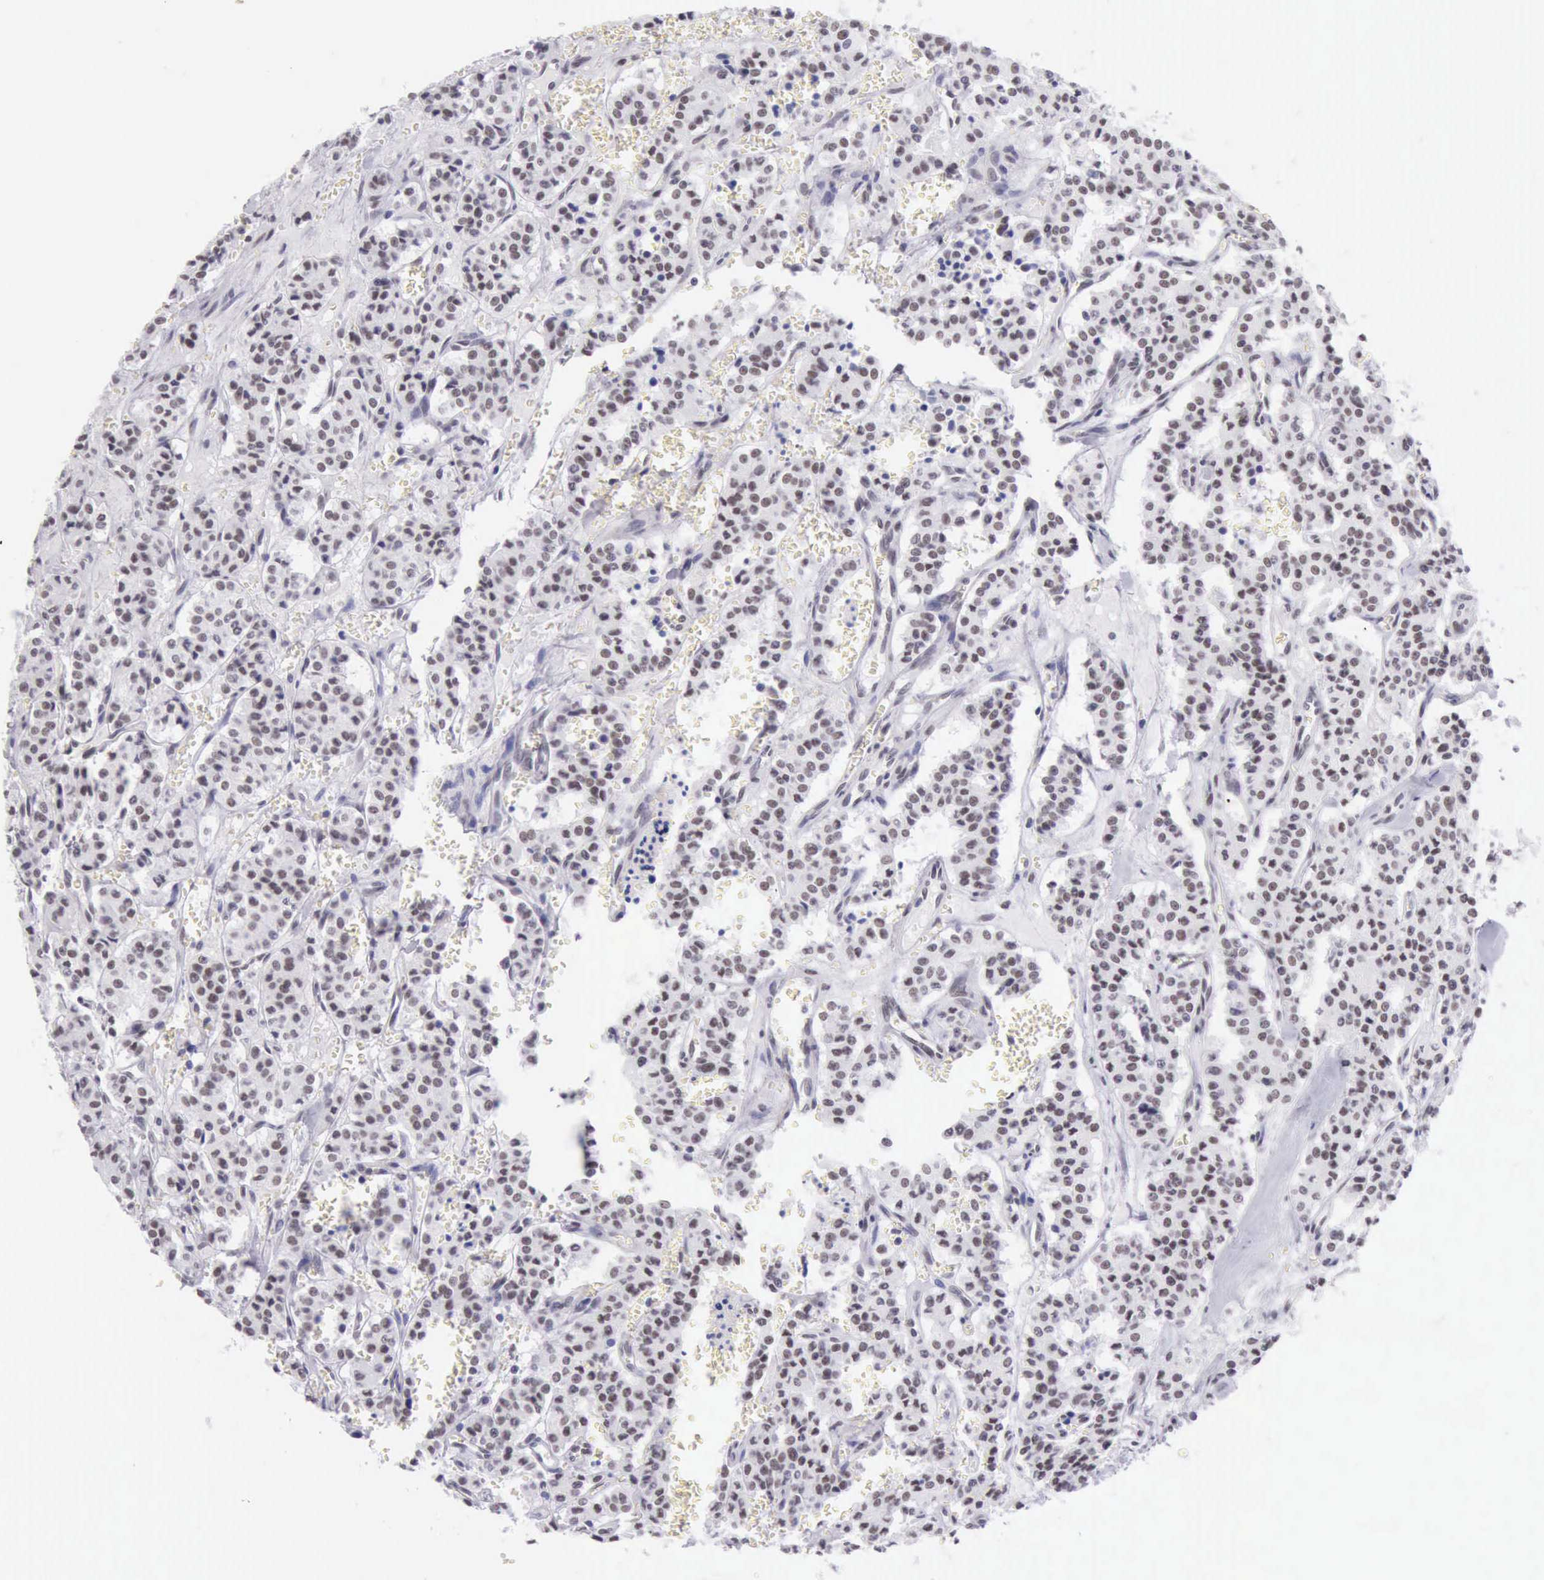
{"staining": {"intensity": "weak", "quantity": "25%-75%", "location": "nuclear"}, "tissue": "carcinoid", "cell_type": "Tumor cells", "image_type": "cancer", "snomed": [{"axis": "morphology", "description": "Carcinoid, malignant, NOS"}, {"axis": "topography", "description": "Bronchus"}], "caption": "IHC staining of malignant carcinoid, which reveals low levels of weak nuclear expression in approximately 25%-75% of tumor cells indicating weak nuclear protein staining. The staining was performed using DAB (3,3'-diaminobenzidine) (brown) for protein detection and nuclei were counterstained in hematoxylin (blue).", "gene": "EP300", "patient": {"sex": "male", "age": 55}}